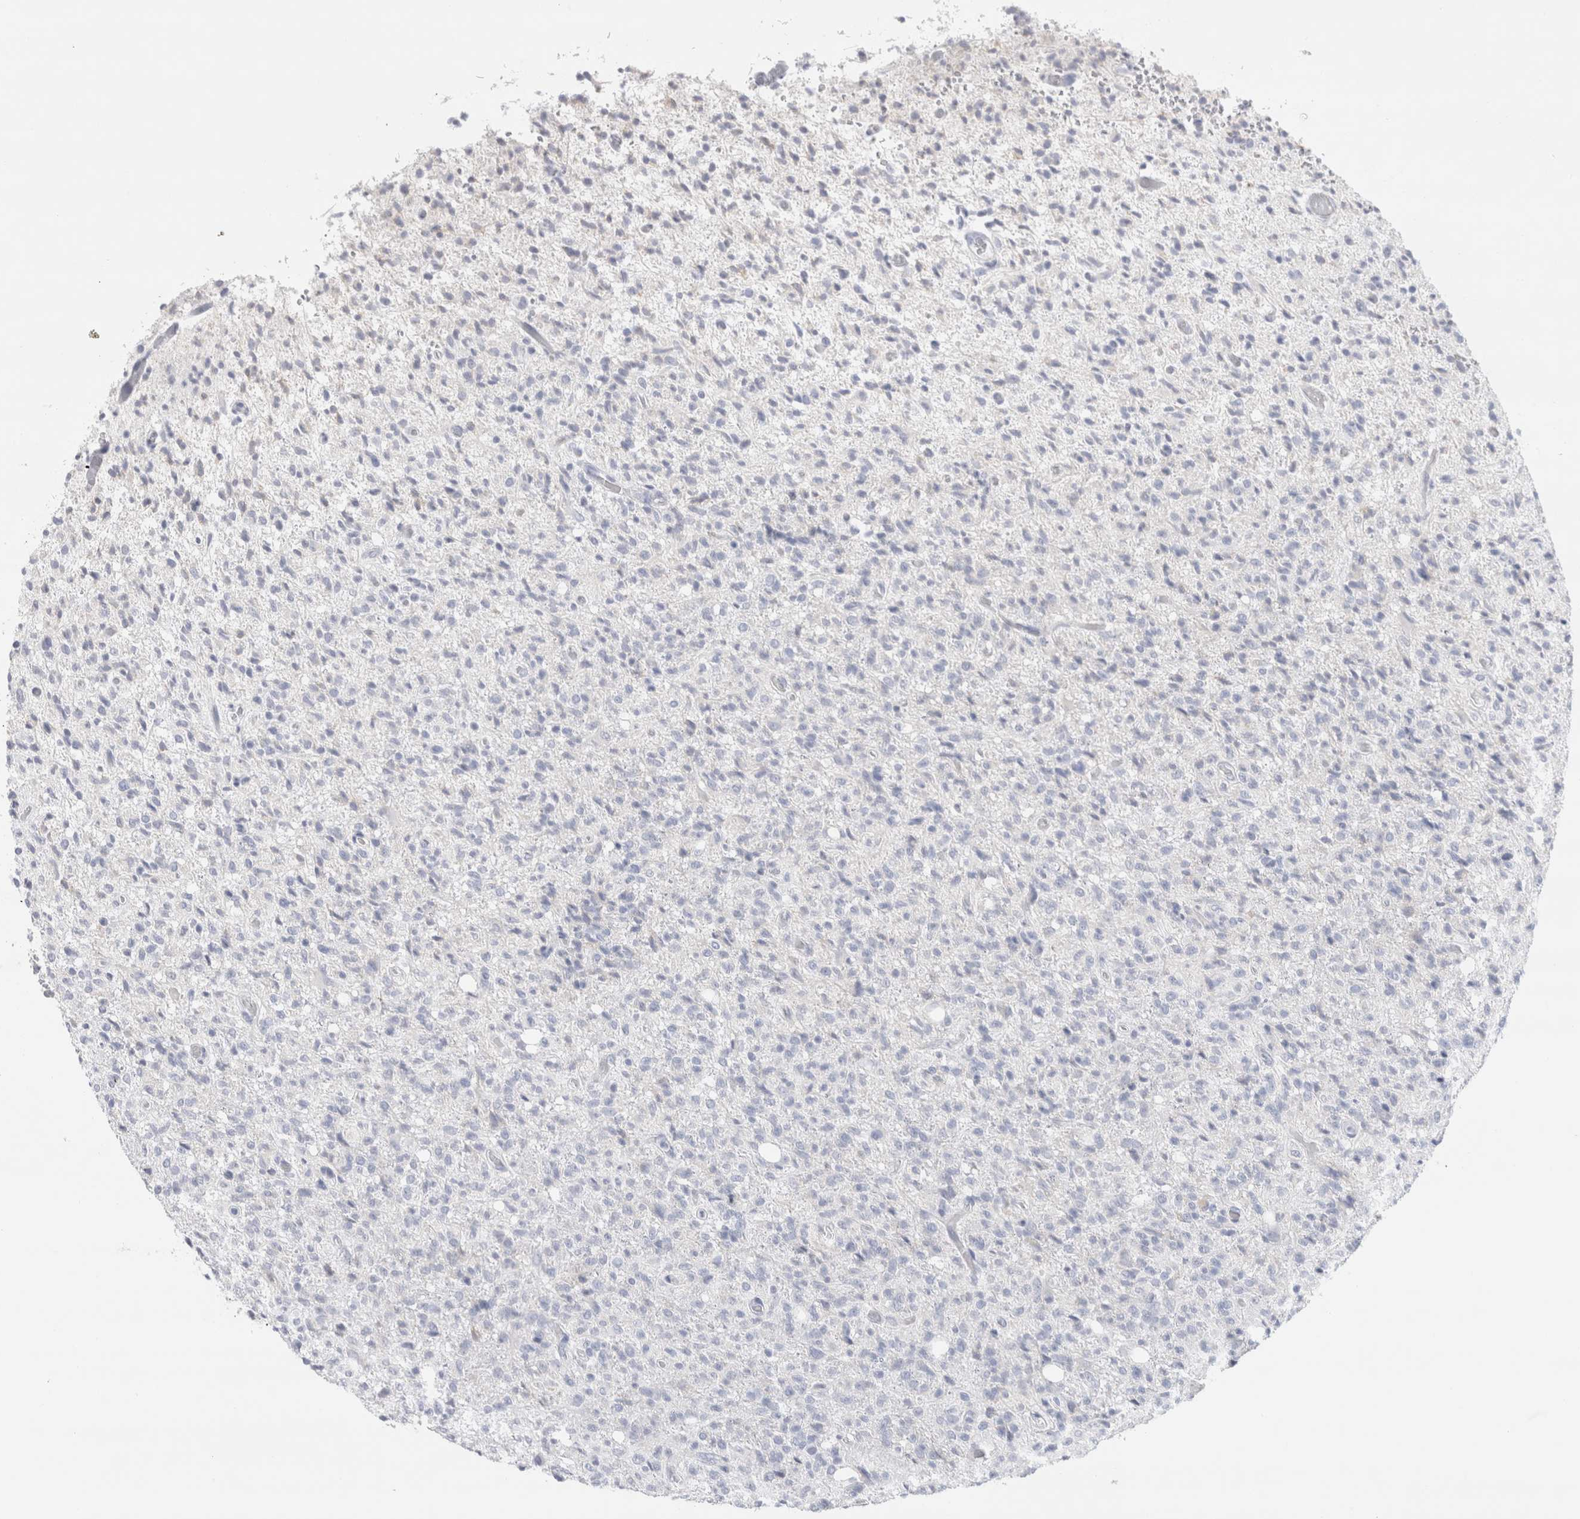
{"staining": {"intensity": "negative", "quantity": "none", "location": "none"}, "tissue": "glioma", "cell_type": "Tumor cells", "image_type": "cancer", "snomed": [{"axis": "morphology", "description": "Glioma, malignant, High grade"}, {"axis": "topography", "description": "Brain"}], "caption": "A high-resolution photomicrograph shows immunohistochemistry staining of malignant glioma (high-grade), which reveals no significant expression in tumor cells.", "gene": "ECHDC2", "patient": {"sex": "female", "age": 57}}